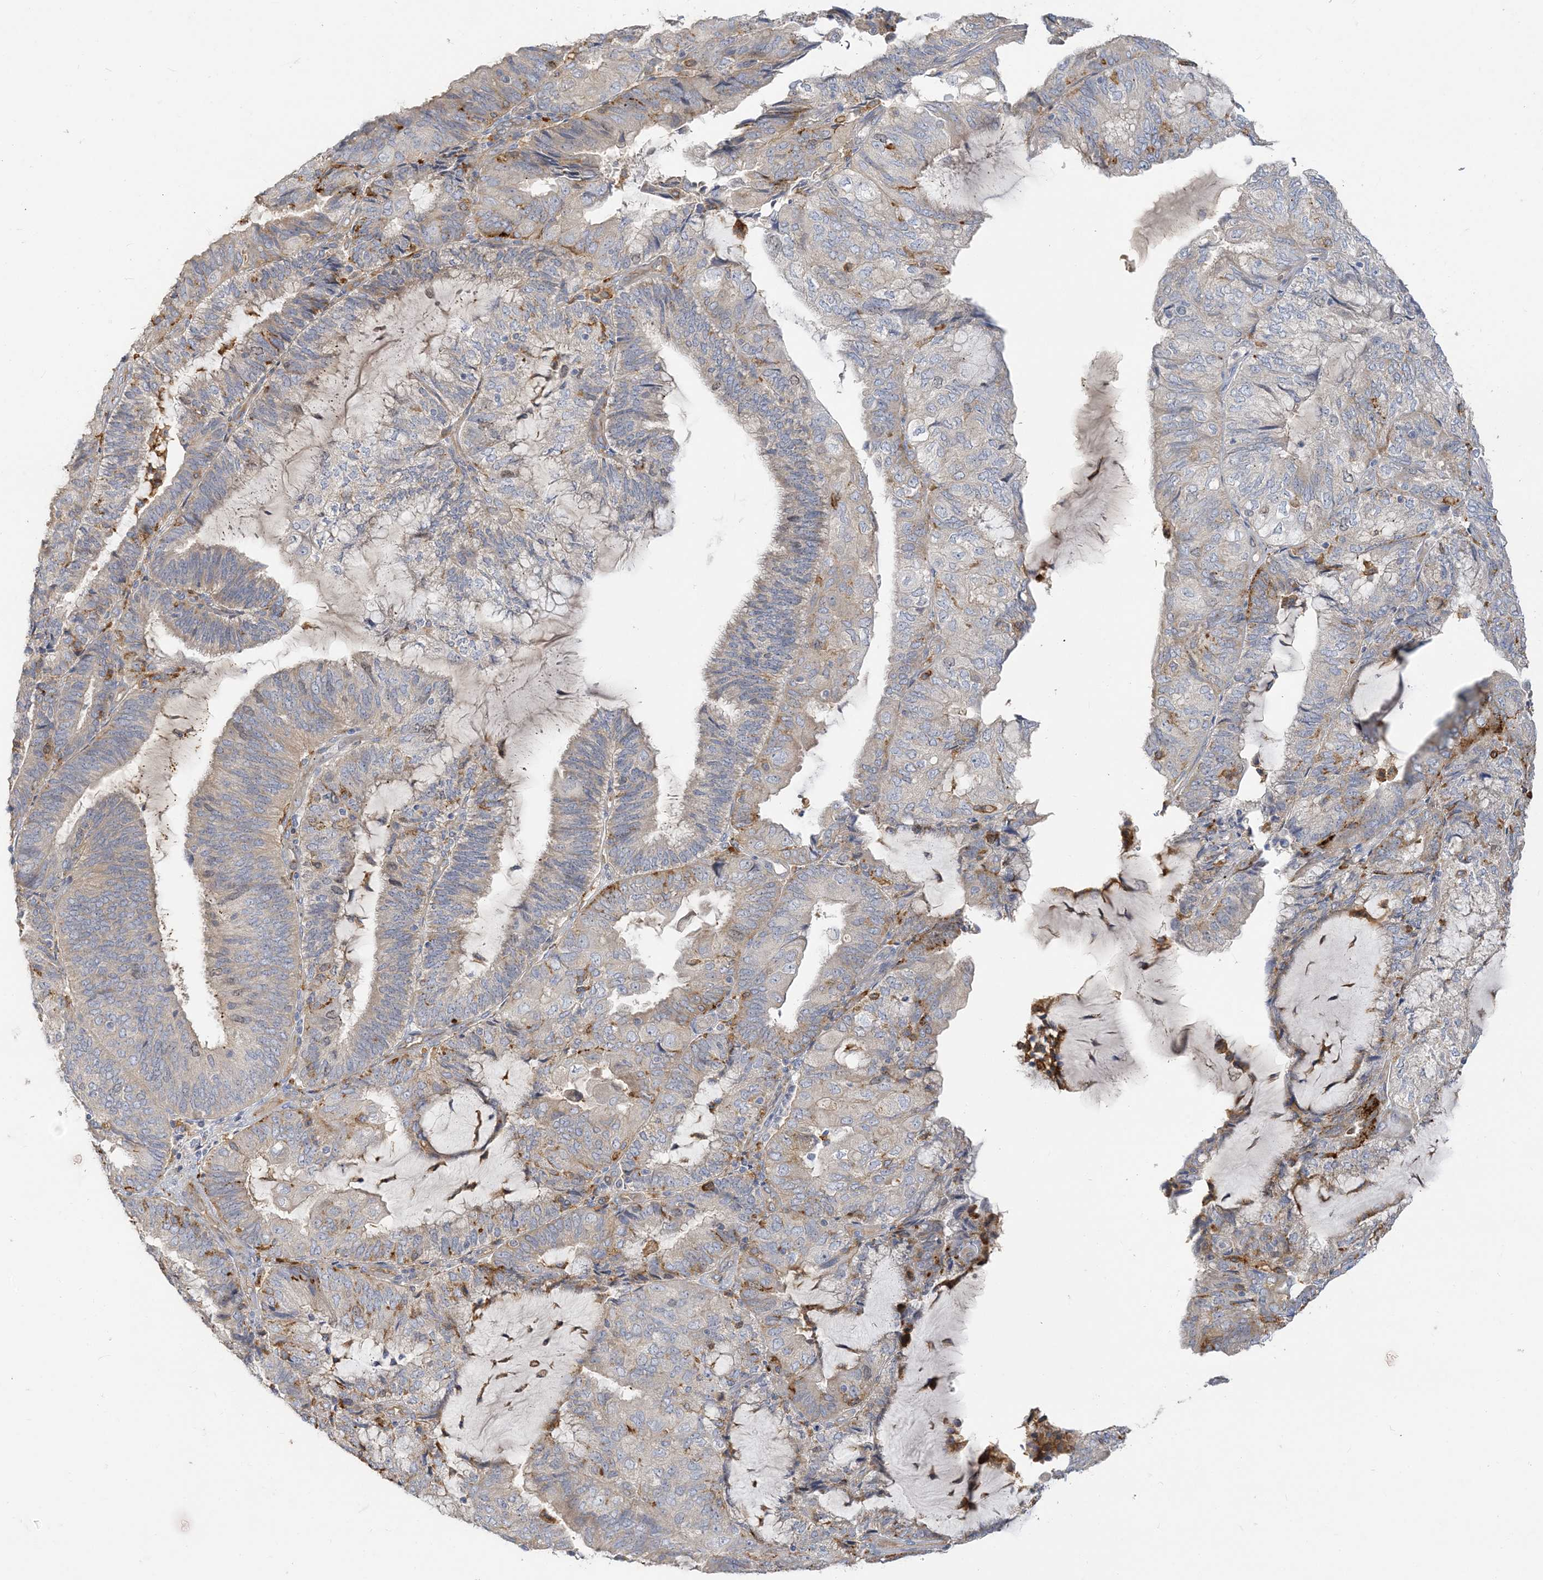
{"staining": {"intensity": "moderate", "quantity": "<25%", "location": "cytoplasmic/membranous"}, "tissue": "endometrial cancer", "cell_type": "Tumor cells", "image_type": "cancer", "snomed": [{"axis": "morphology", "description": "Adenocarcinoma, NOS"}, {"axis": "topography", "description": "Endometrium"}], "caption": "Immunohistochemistry (IHC) (DAB) staining of endometrial cancer (adenocarcinoma) displays moderate cytoplasmic/membranous protein positivity in approximately <25% of tumor cells. (brown staining indicates protein expression, while blue staining denotes nuclei).", "gene": "PEAR1", "patient": {"sex": "female", "age": 81}}